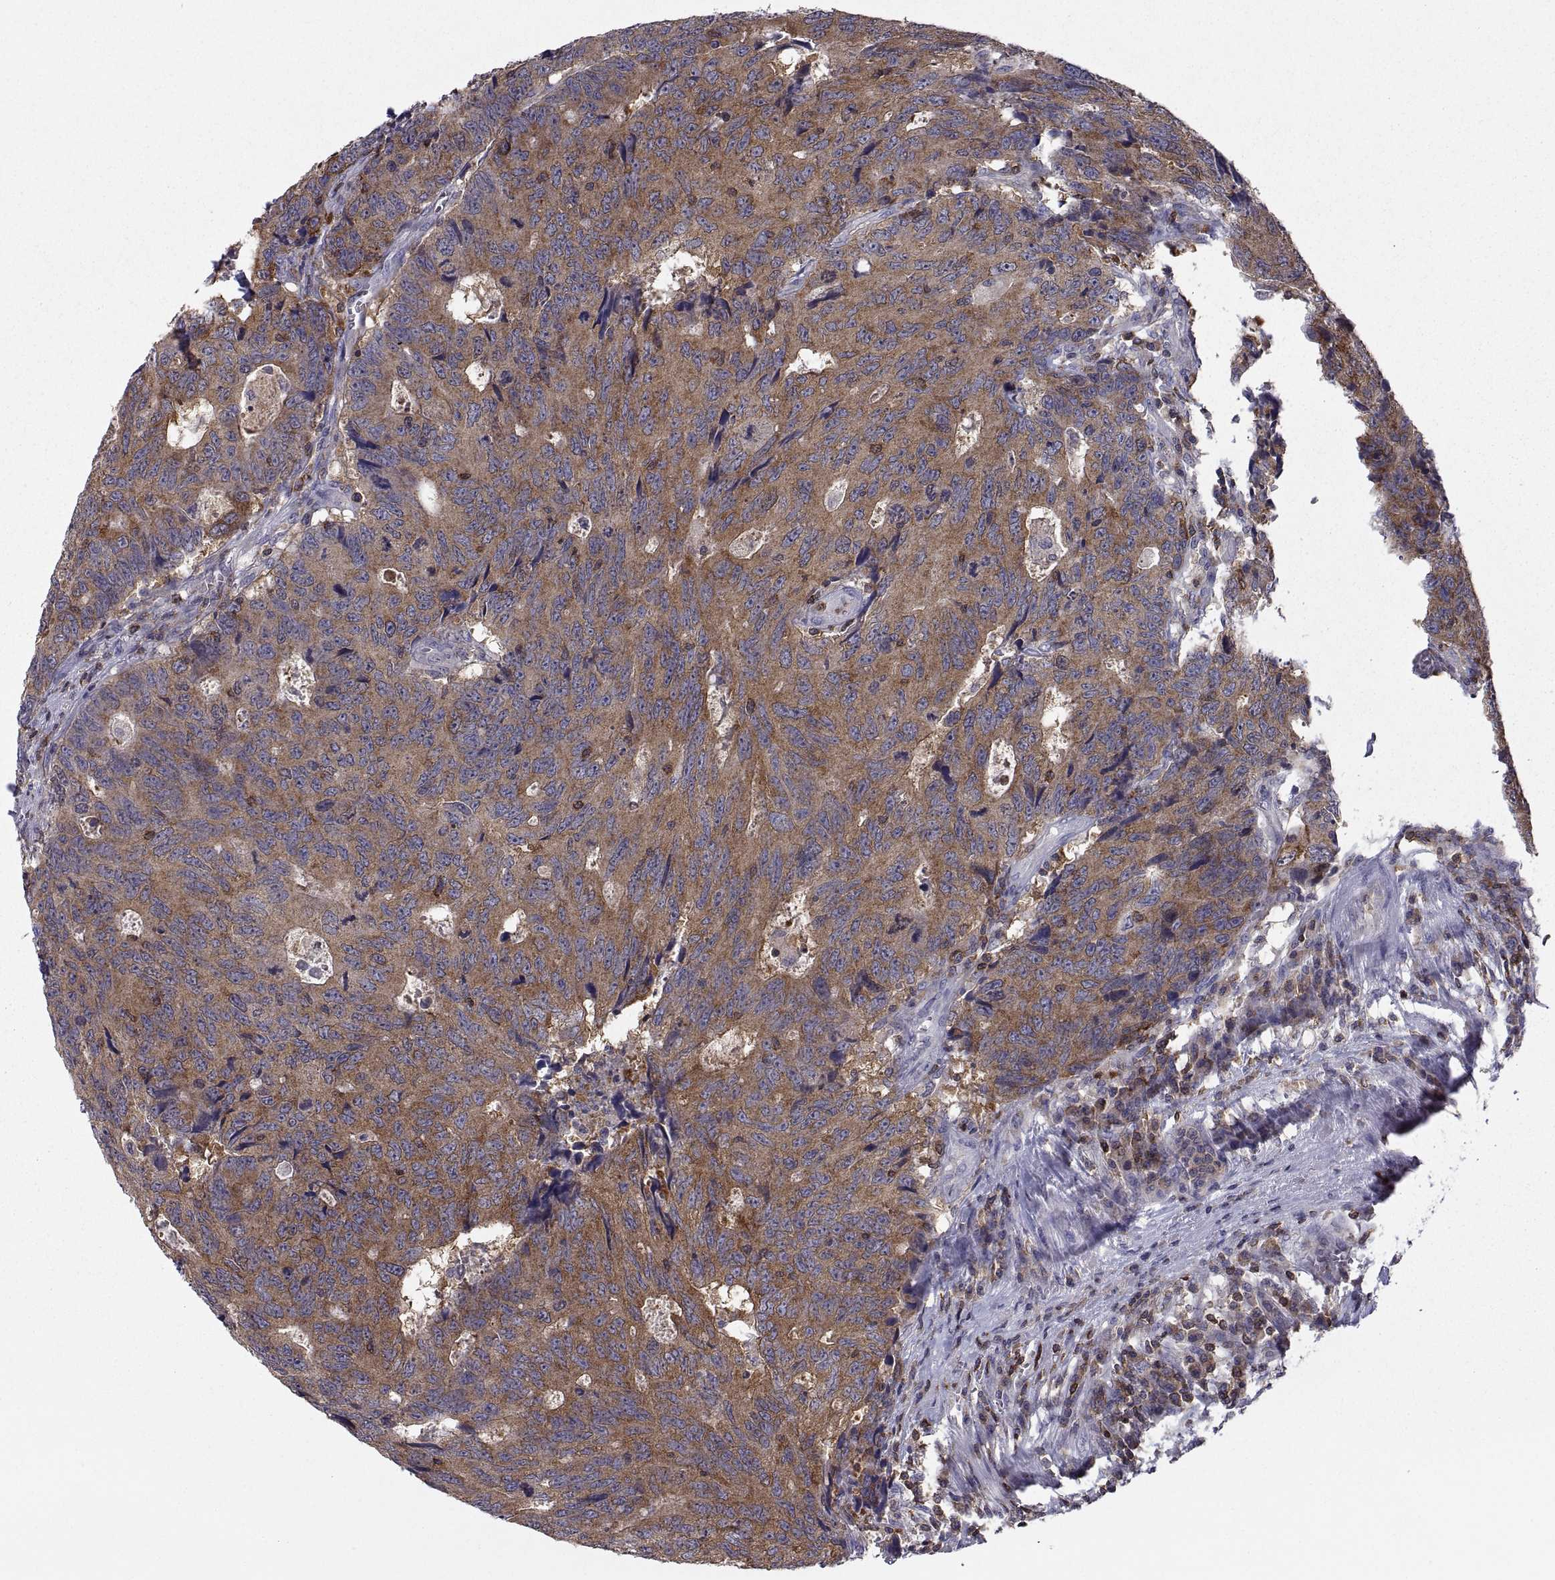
{"staining": {"intensity": "strong", "quantity": "<25%", "location": "cytoplasmic/membranous"}, "tissue": "colorectal cancer", "cell_type": "Tumor cells", "image_type": "cancer", "snomed": [{"axis": "morphology", "description": "Adenocarcinoma, NOS"}, {"axis": "topography", "description": "Colon"}], "caption": "About <25% of tumor cells in human colorectal adenocarcinoma exhibit strong cytoplasmic/membranous protein expression as visualized by brown immunohistochemical staining.", "gene": "EZR", "patient": {"sex": "female", "age": 77}}